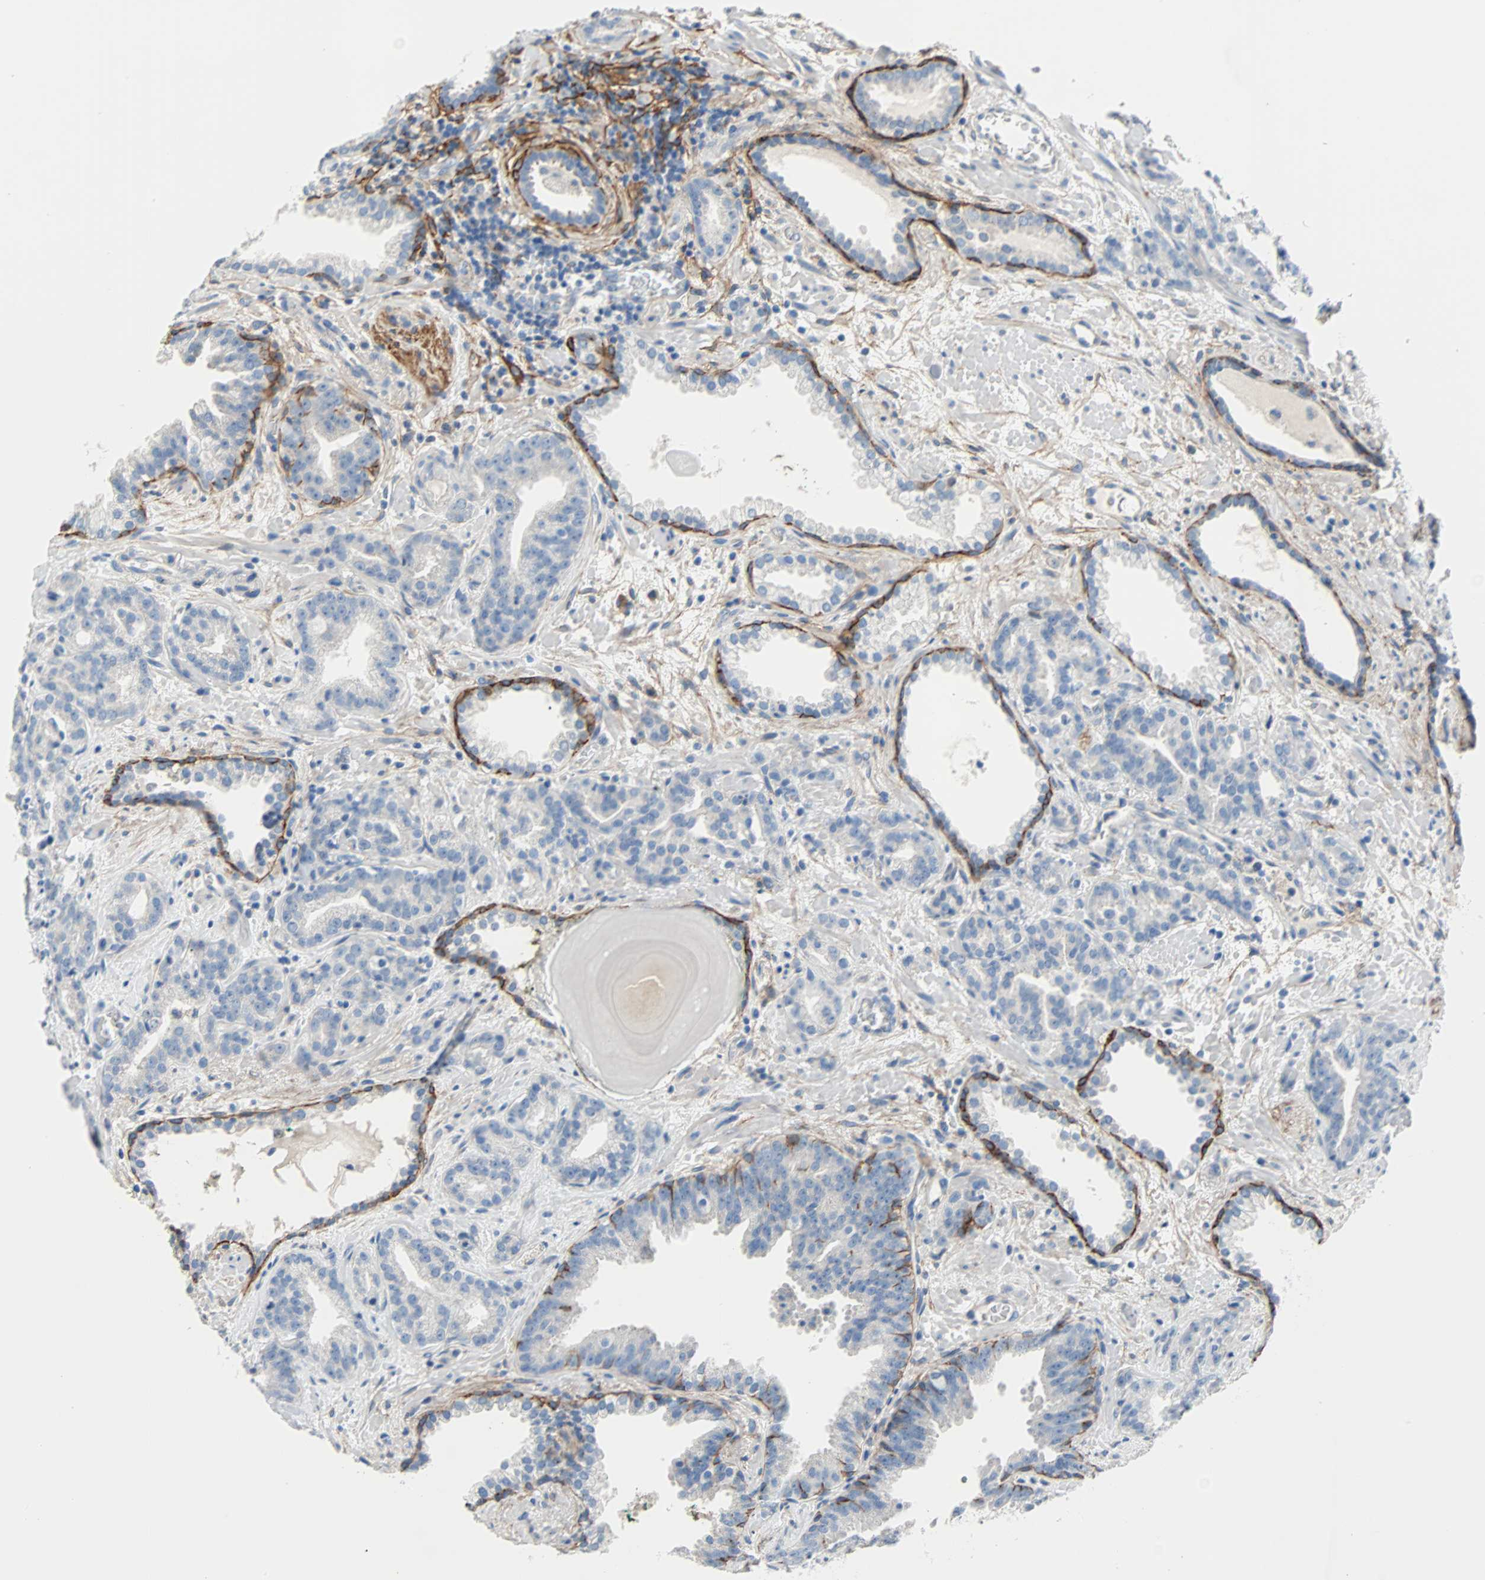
{"staining": {"intensity": "negative", "quantity": "none", "location": "none"}, "tissue": "prostate cancer", "cell_type": "Tumor cells", "image_type": "cancer", "snomed": [{"axis": "morphology", "description": "Adenocarcinoma, Low grade"}, {"axis": "topography", "description": "Prostate"}], "caption": "Tumor cells are negative for protein expression in human prostate cancer.", "gene": "PDPN", "patient": {"sex": "male", "age": 63}}